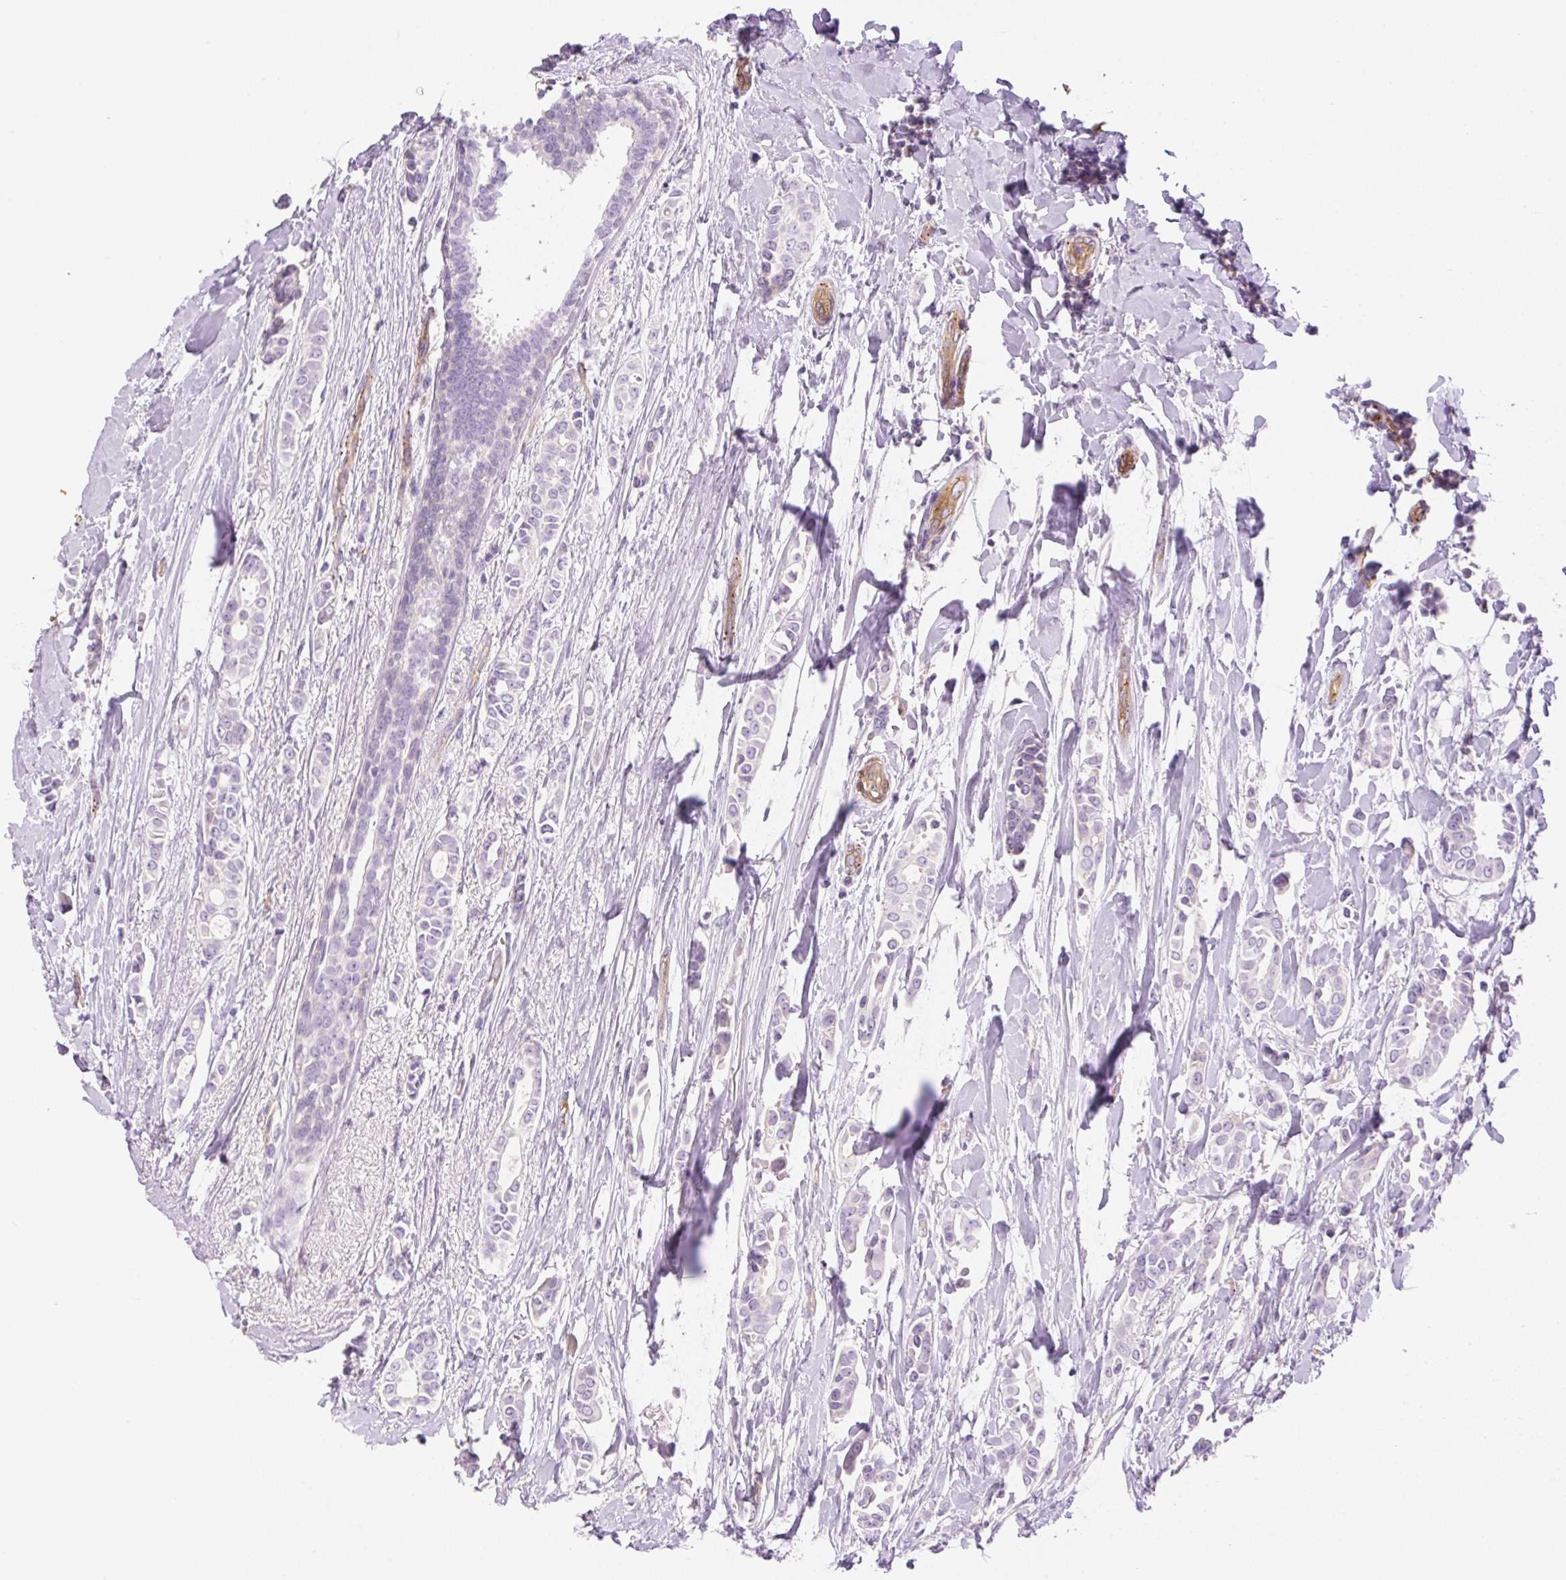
{"staining": {"intensity": "negative", "quantity": "none", "location": "none"}, "tissue": "breast cancer", "cell_type": "Tumor cells", "image_type": "cancer", "snomed": [{"axis": "morphology", "description": "Duct carcinoma"}, {"axis": "topography", "description": "Breast"}], "caption": "Immunohistochemistry image of neoplastic tissue: invasive ductal carcinoma (breast) stained with DAB (3,3'-diaminobenzidine) reveals no significant protein expression in tumor cells. (DAB immunohistochemistry (IHC) with hematoxylin counter stain).", "gene": "EHD3", "patient": {"sex": "female", "age": 64}}